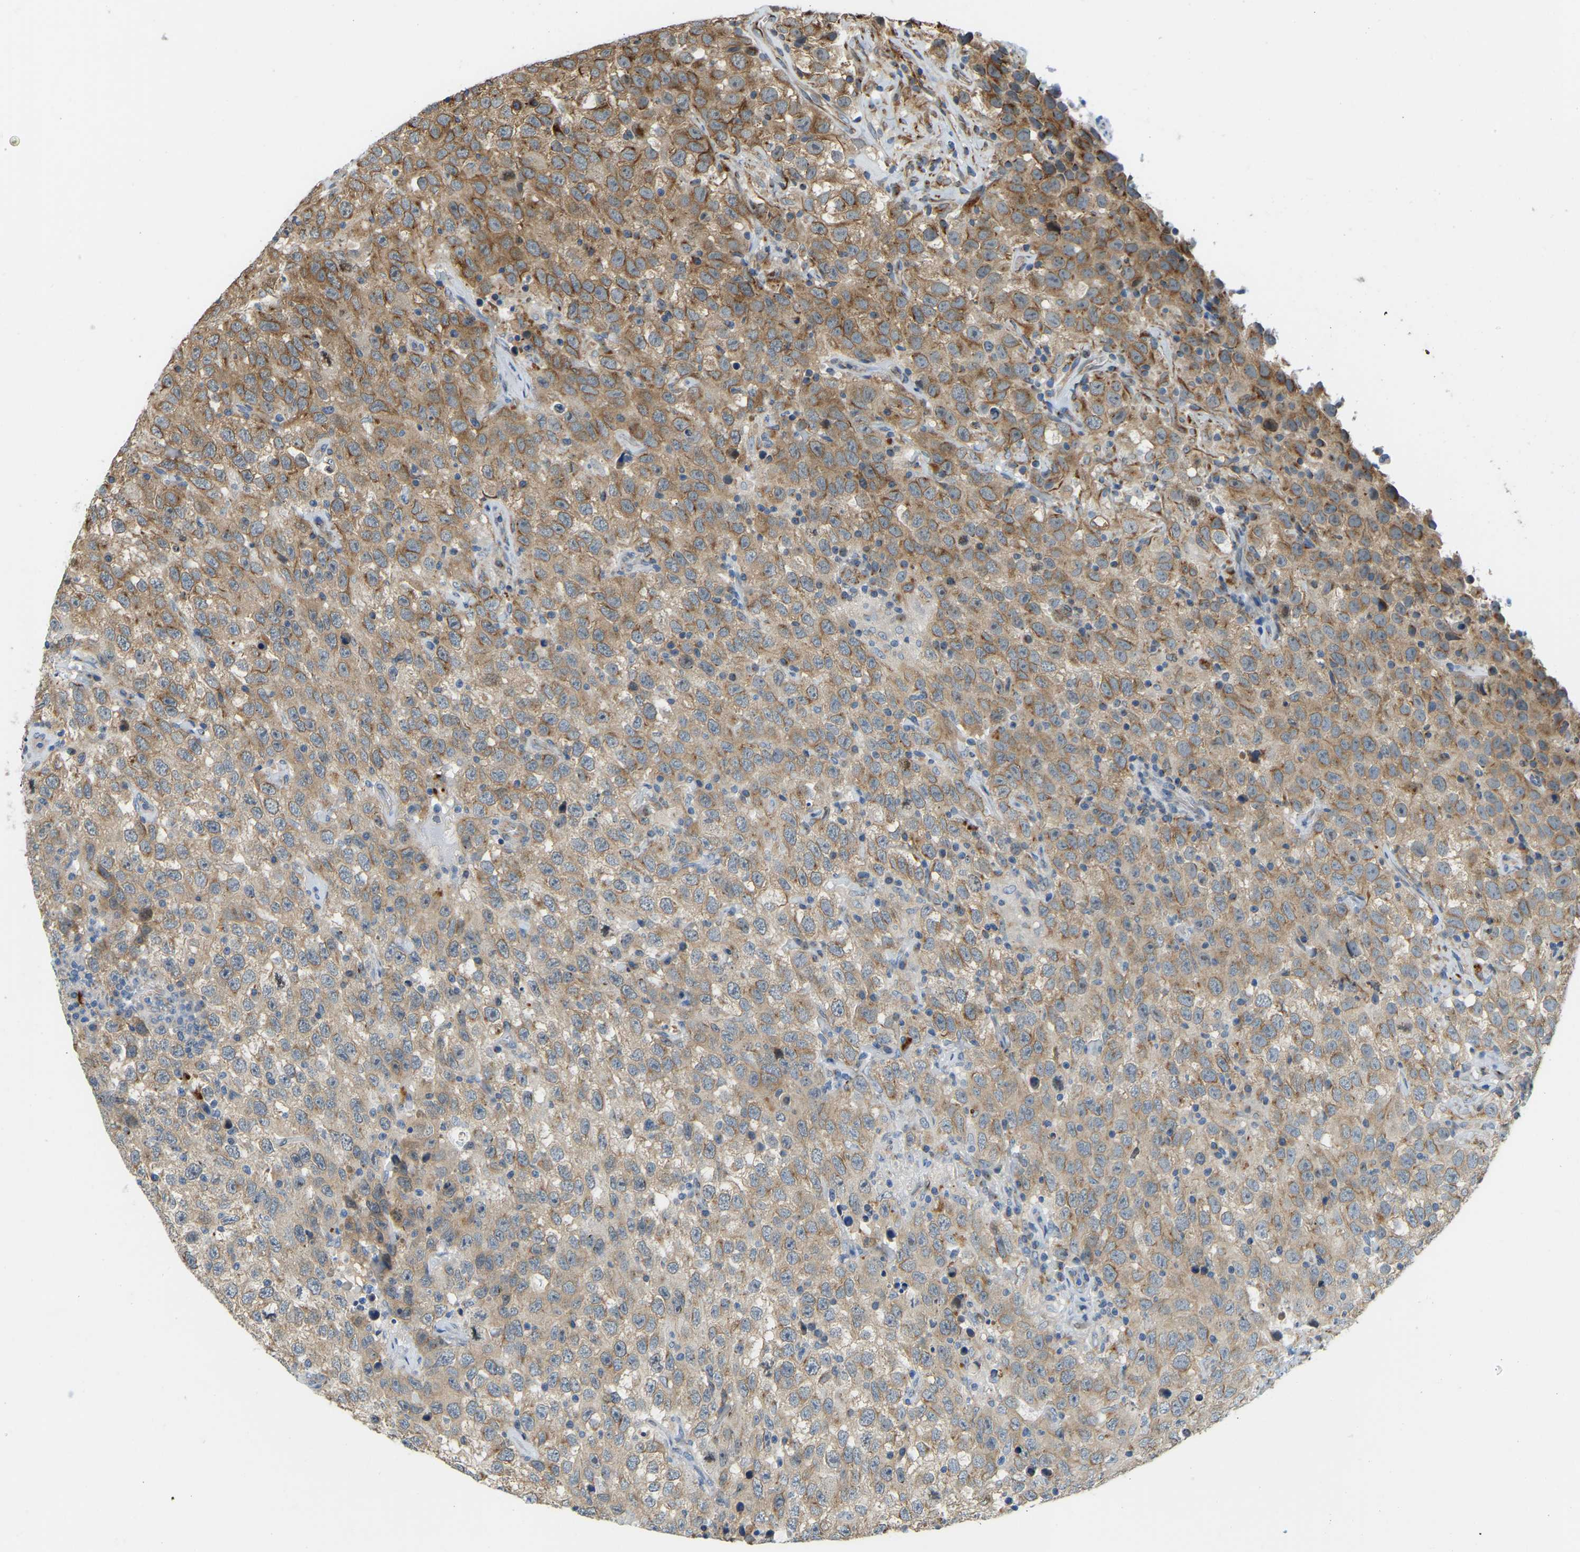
{"staining": {"intensity": "moderate", "quantity": "25%-75%", "location": "cytoplasmic/membranous"}, "tissue": "testis cancer", "cell_type": "Tumor cells", "image_type": "cancer", "snomed": [{"axis": "morphology", "description": "Seminoma, NOS"}, {"axis": "topography", "description": "Testis"}], "caption": "Tumor cells reveal medium levels of moderate cytoplasmic/membranous expression in approximately 25%-75% of cells in testis cancer (seminoma). (DAB (3,3'-diaminobenzidine) IHC, brown staining for protein, blue staining for nuclei).", "gene": "NME8", "patient": {"sex": "male", "age": 41}}